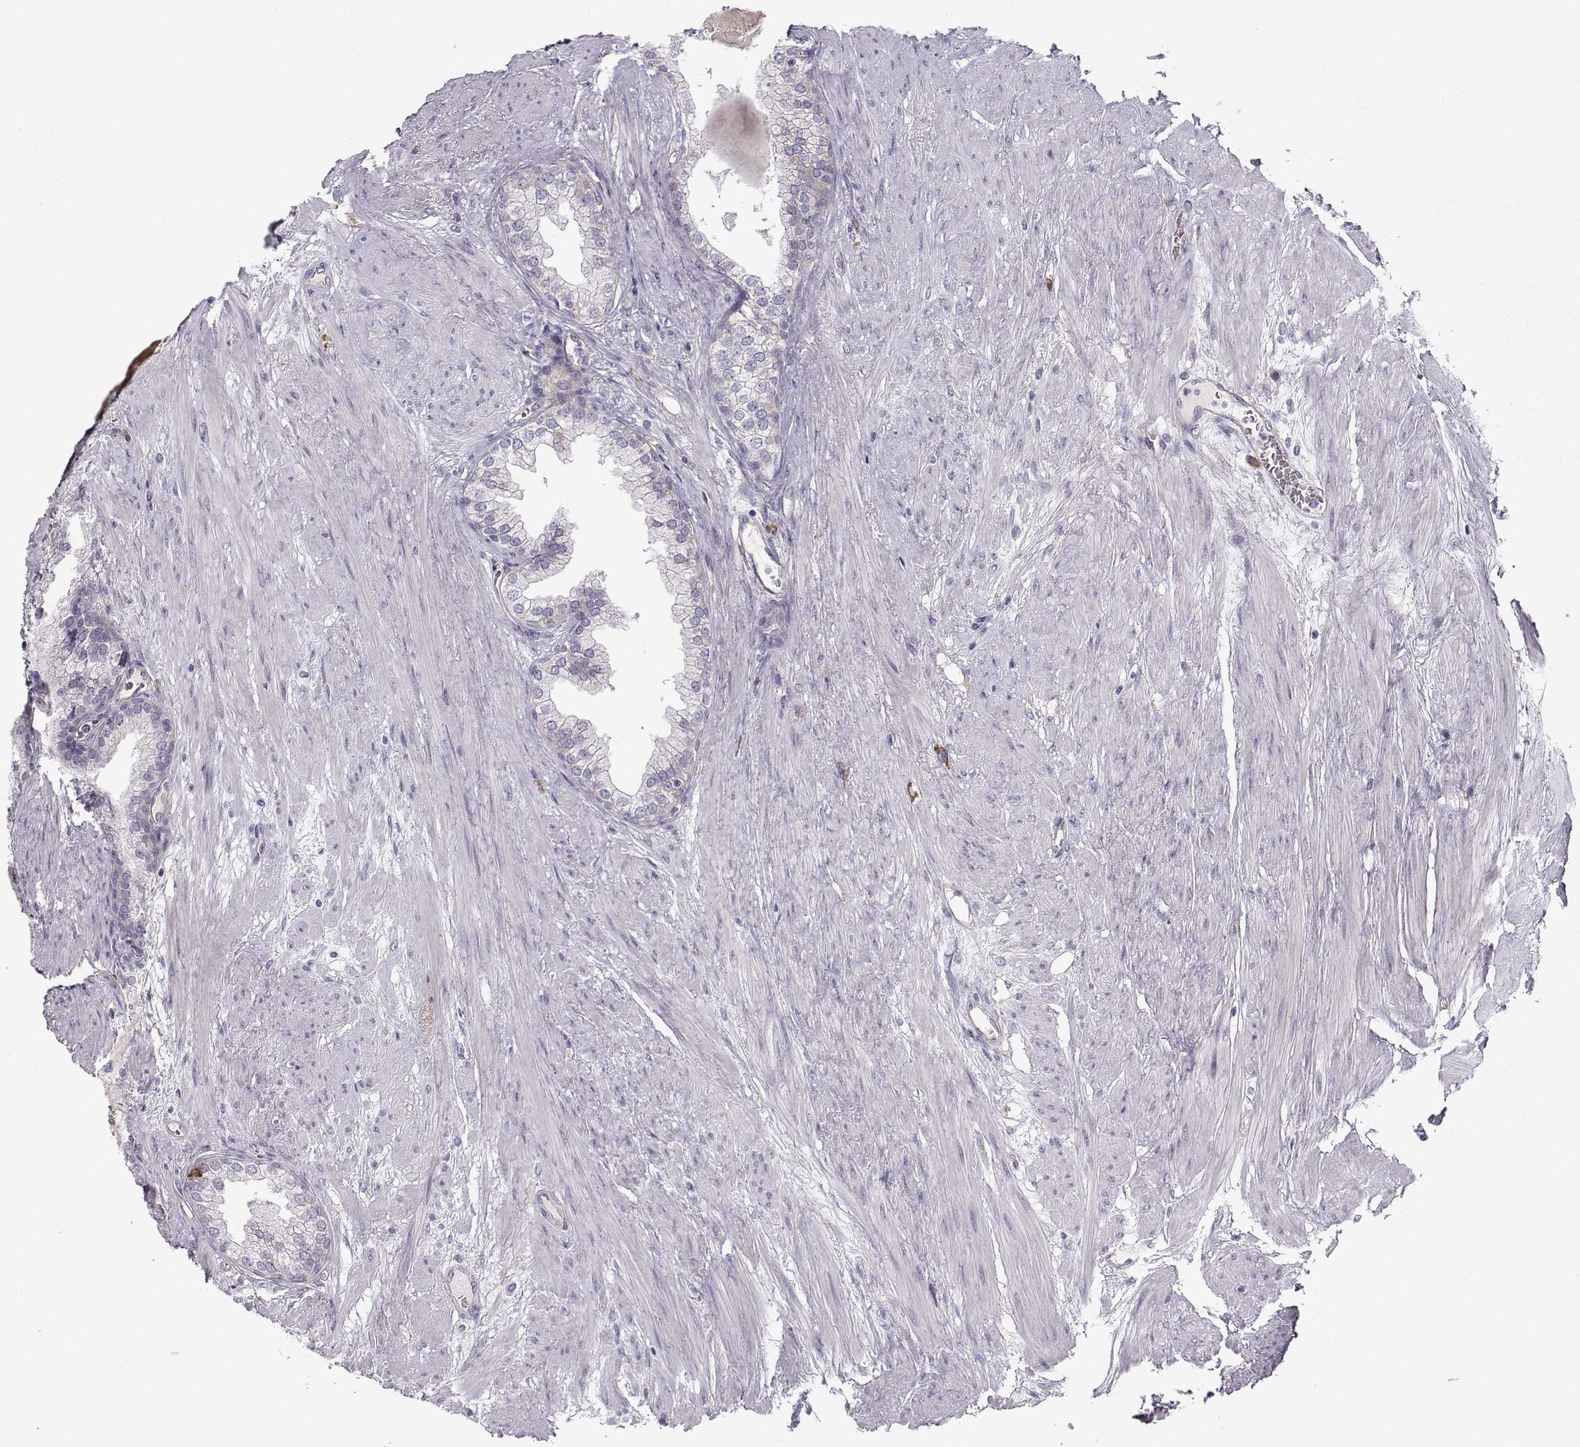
{"staining": {"intensity": "strong", "quantity": "<25%", "location": "cytoplasmic/membranous"}, "tissue": "prostate cancer", "cell_type": "Tumor cells", "image_type": "cancer", "snomed": [{"axis": "morphology", "description": "Adenocarcinoma, NOS"}, {"axis": "topography", "description": "Prostate"}], "caption": "IHC (DAB) staining of human prostate cancer exhibits strong cytoplasmic/membranous protein staining in about <25% of tumor cells. Immunohistochemistry (ihc) stains the protein of interest in brown and the nuclei are stained blue.", "gene": "QPCT", "patient": {"sex": "male", "age": 69}}